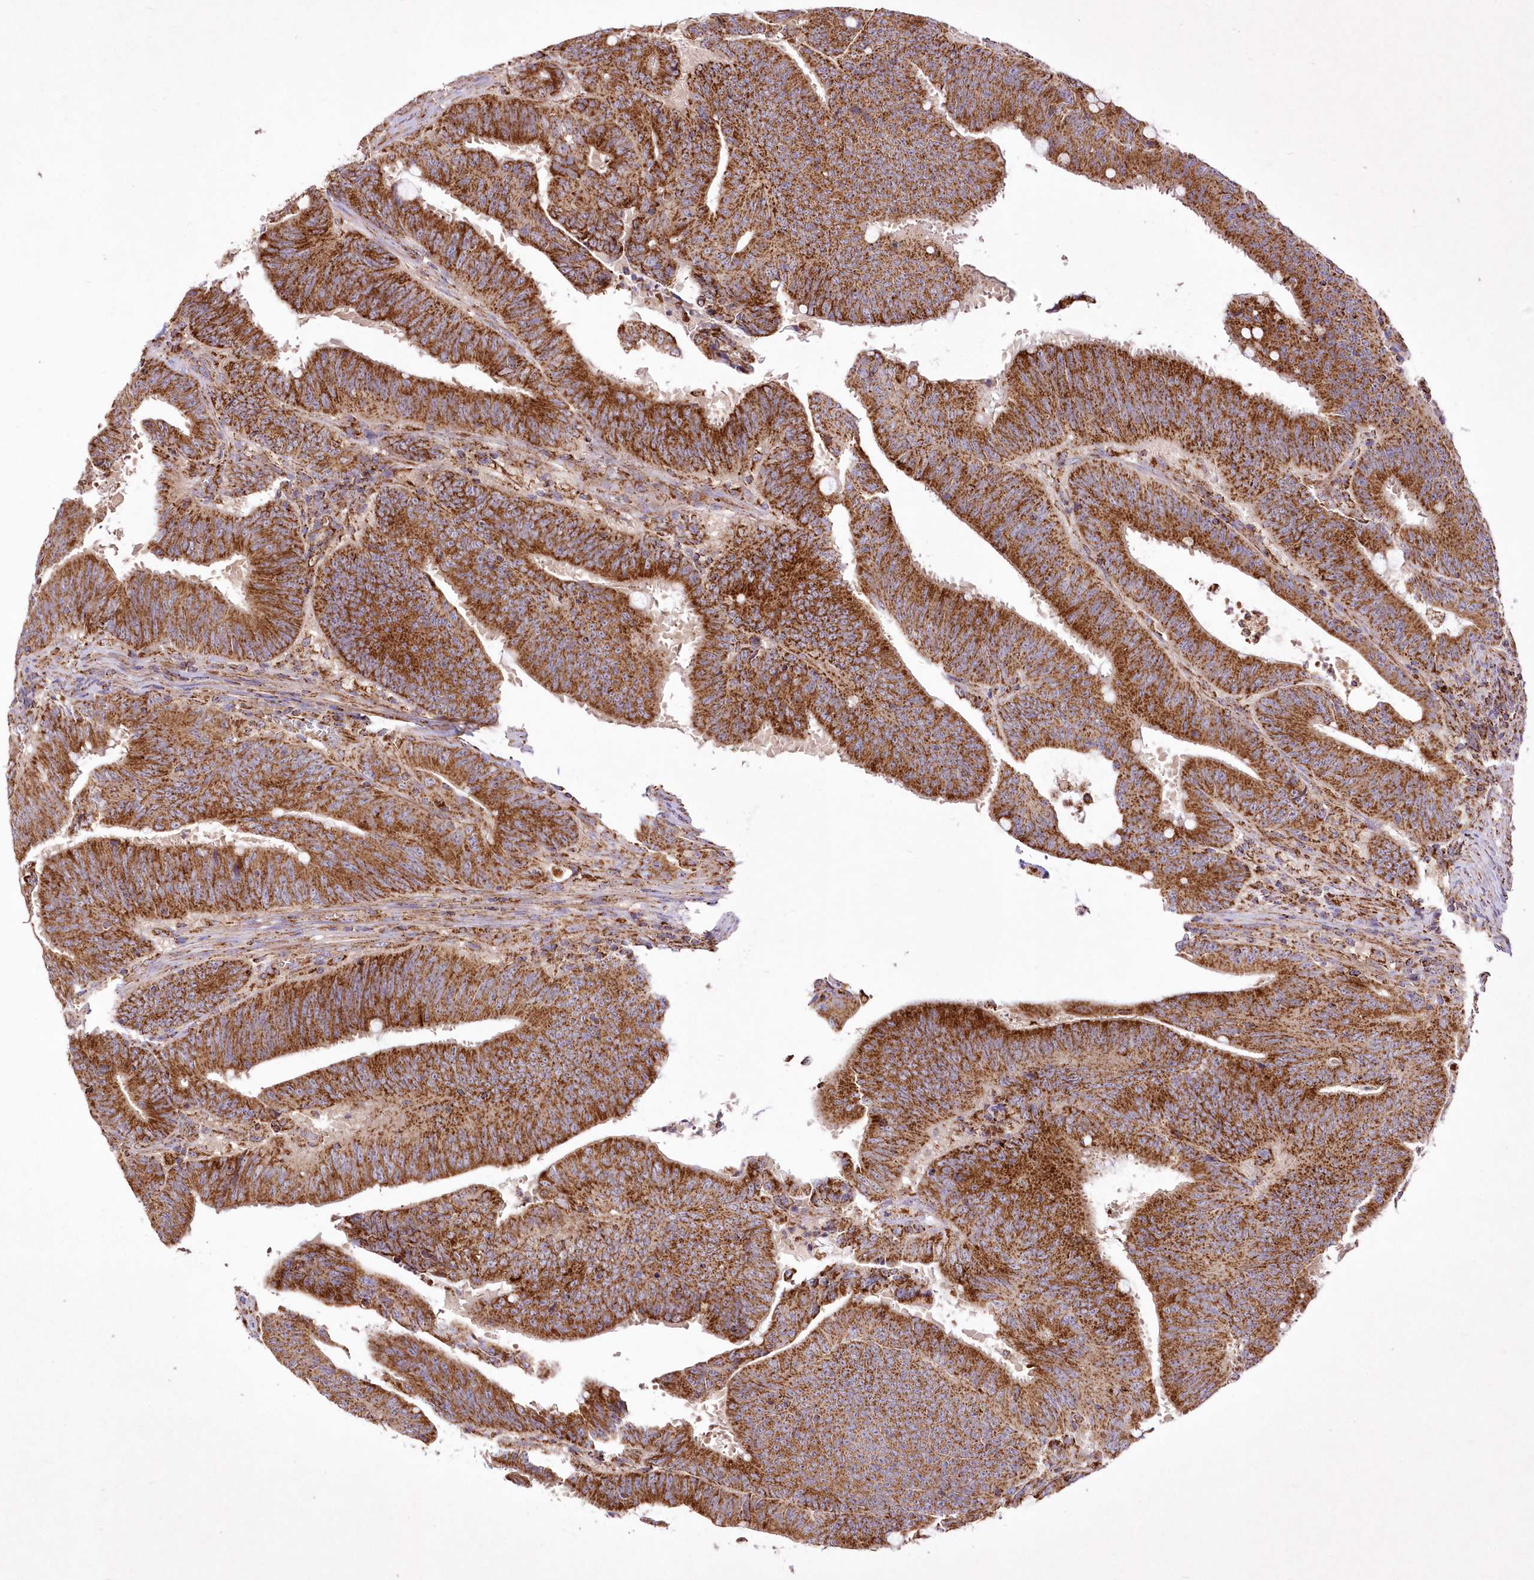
{"staining": {"intensity": "strong", "quantity": ">75%", "location": "cytoplasmic/membranous"}, "tissue": "colorectal cancer", "cell_type": "Tumor cells", "image_type": "cancer", "snomed": [{"axis": "morphology", "description": "Adenocarcinoma, NOS"}, {"axis": "topography", "description": "Colon"}], "caption": "Colorectal cancer (adenocarcinoma) stained with a protein marker demonstrates strong staining in tumor cells.", "gene": "ASNSD1", "patient": {"sex": "male", "age": 45}}